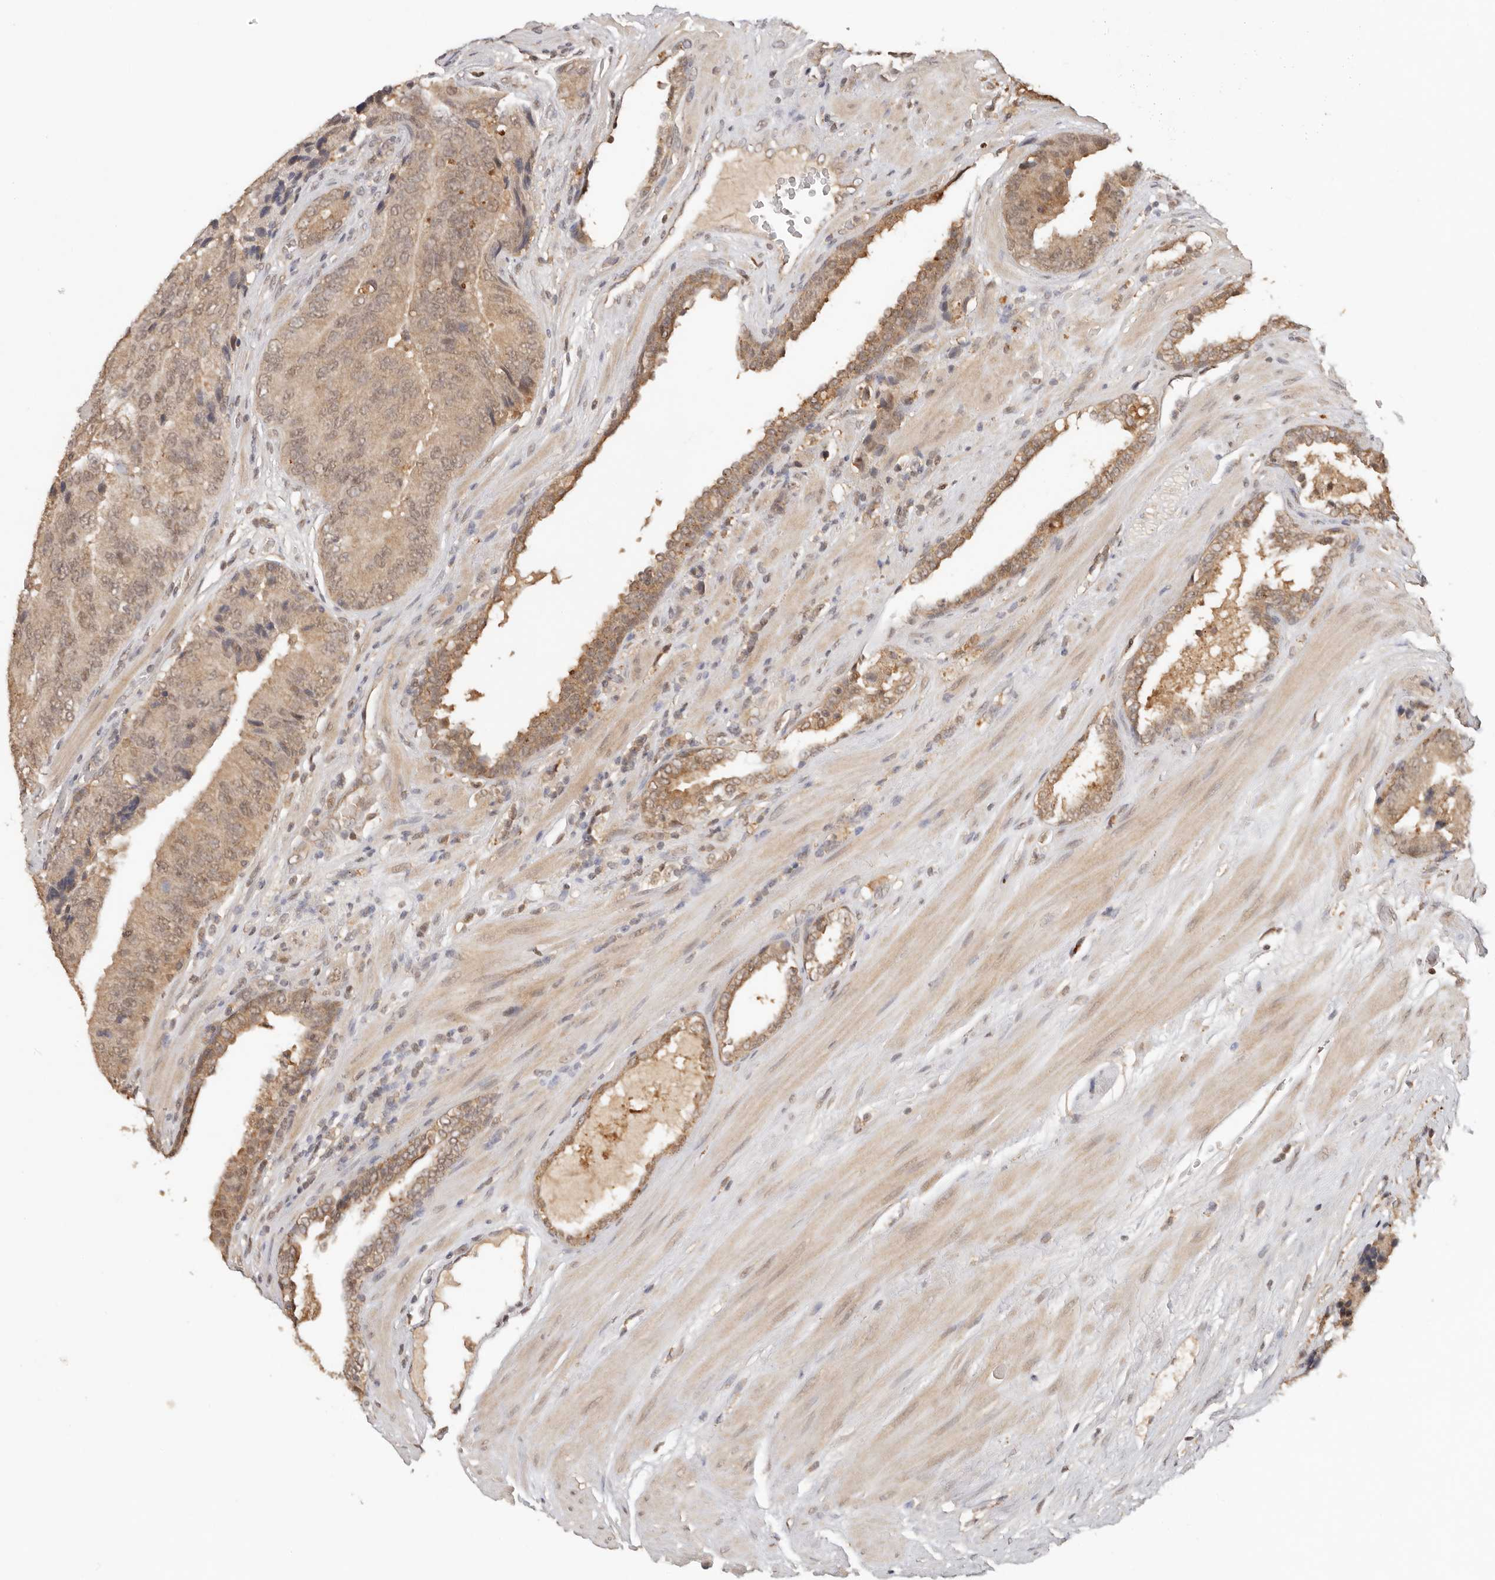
{"staining": {"intensity": "weak", "quantity": ">75%", "location": "cytoplasmic/membranous,nuclear"}, "tissue": "prostate cancer", "cell_type": "Tumor cells", "image_type": "cancer", "snomed": [{"axis": "morphology", "description": "Adenocarcinoma, High grade"}, {"axis": "topography", "description": "Prostate"}], "caption": "This is a micrograph of immunohistochemistry staining of prostate cancer, which shows weak positivity in the cytoplasmic/membranous and nuclear of tumor cells.", "gene": "PSMA5", "patient": {"sex": "male", "age": 70}}